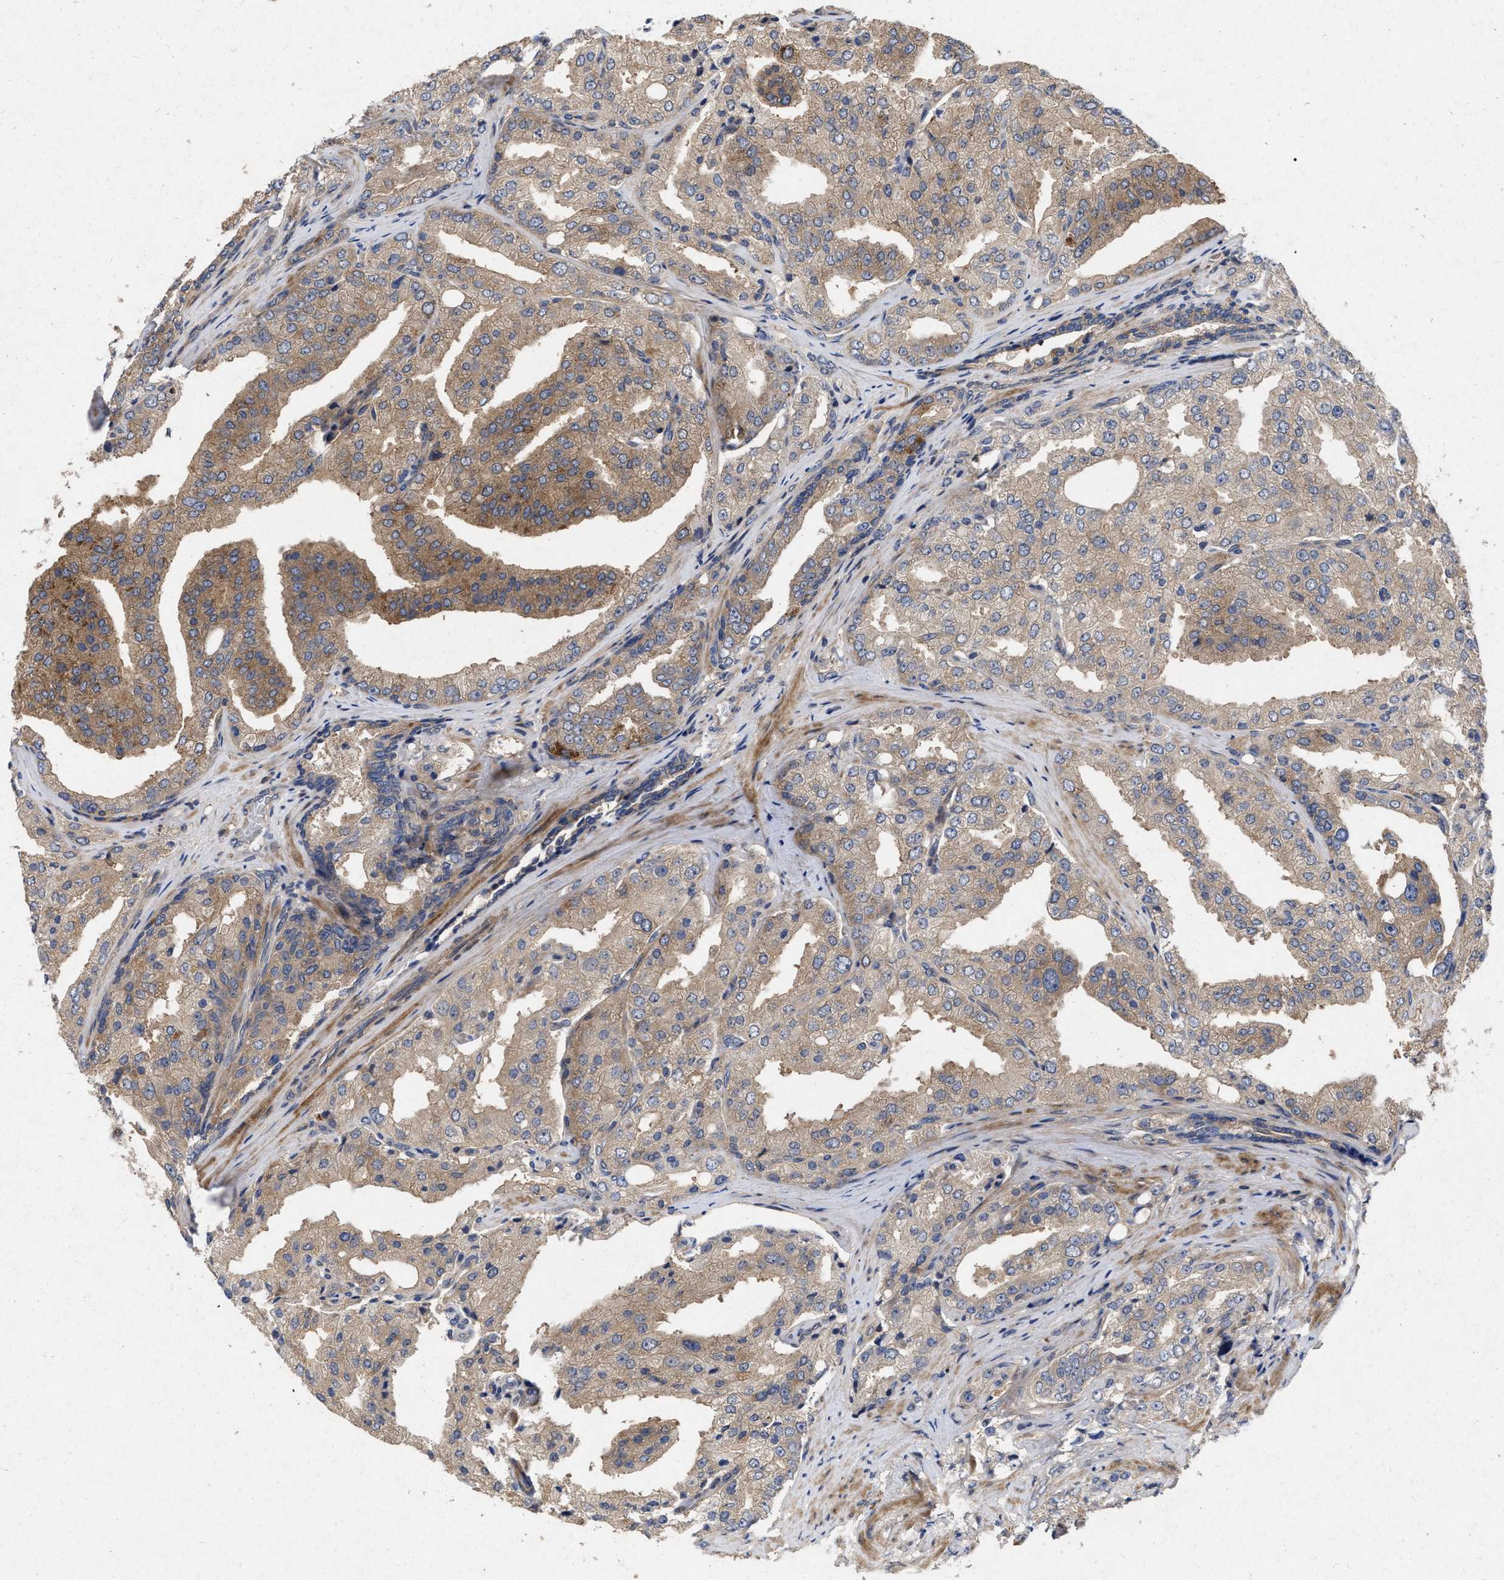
{"staining": {"intensity": "moderate", "quantity": ">75%", "location": "cytoplasmic/membranous"}, "tissue": "prostate cancer", "cell_type": "Tumor cells", "image_type": "cancer", "snomed": [{"axis": "morphology", "description": "Adenocarcinoma, High grade"}, {"axis": "topography", "description": "Prostate"}], "caption": "Protein staining shows moderate cytoplasmic/membranous positivity in approximately >75% of tumor cells in prostate cancer (adenocarcinoma (high-grade)).", "gene": "CDKN2C", "patient": {"sex": "male", "age": 50}}